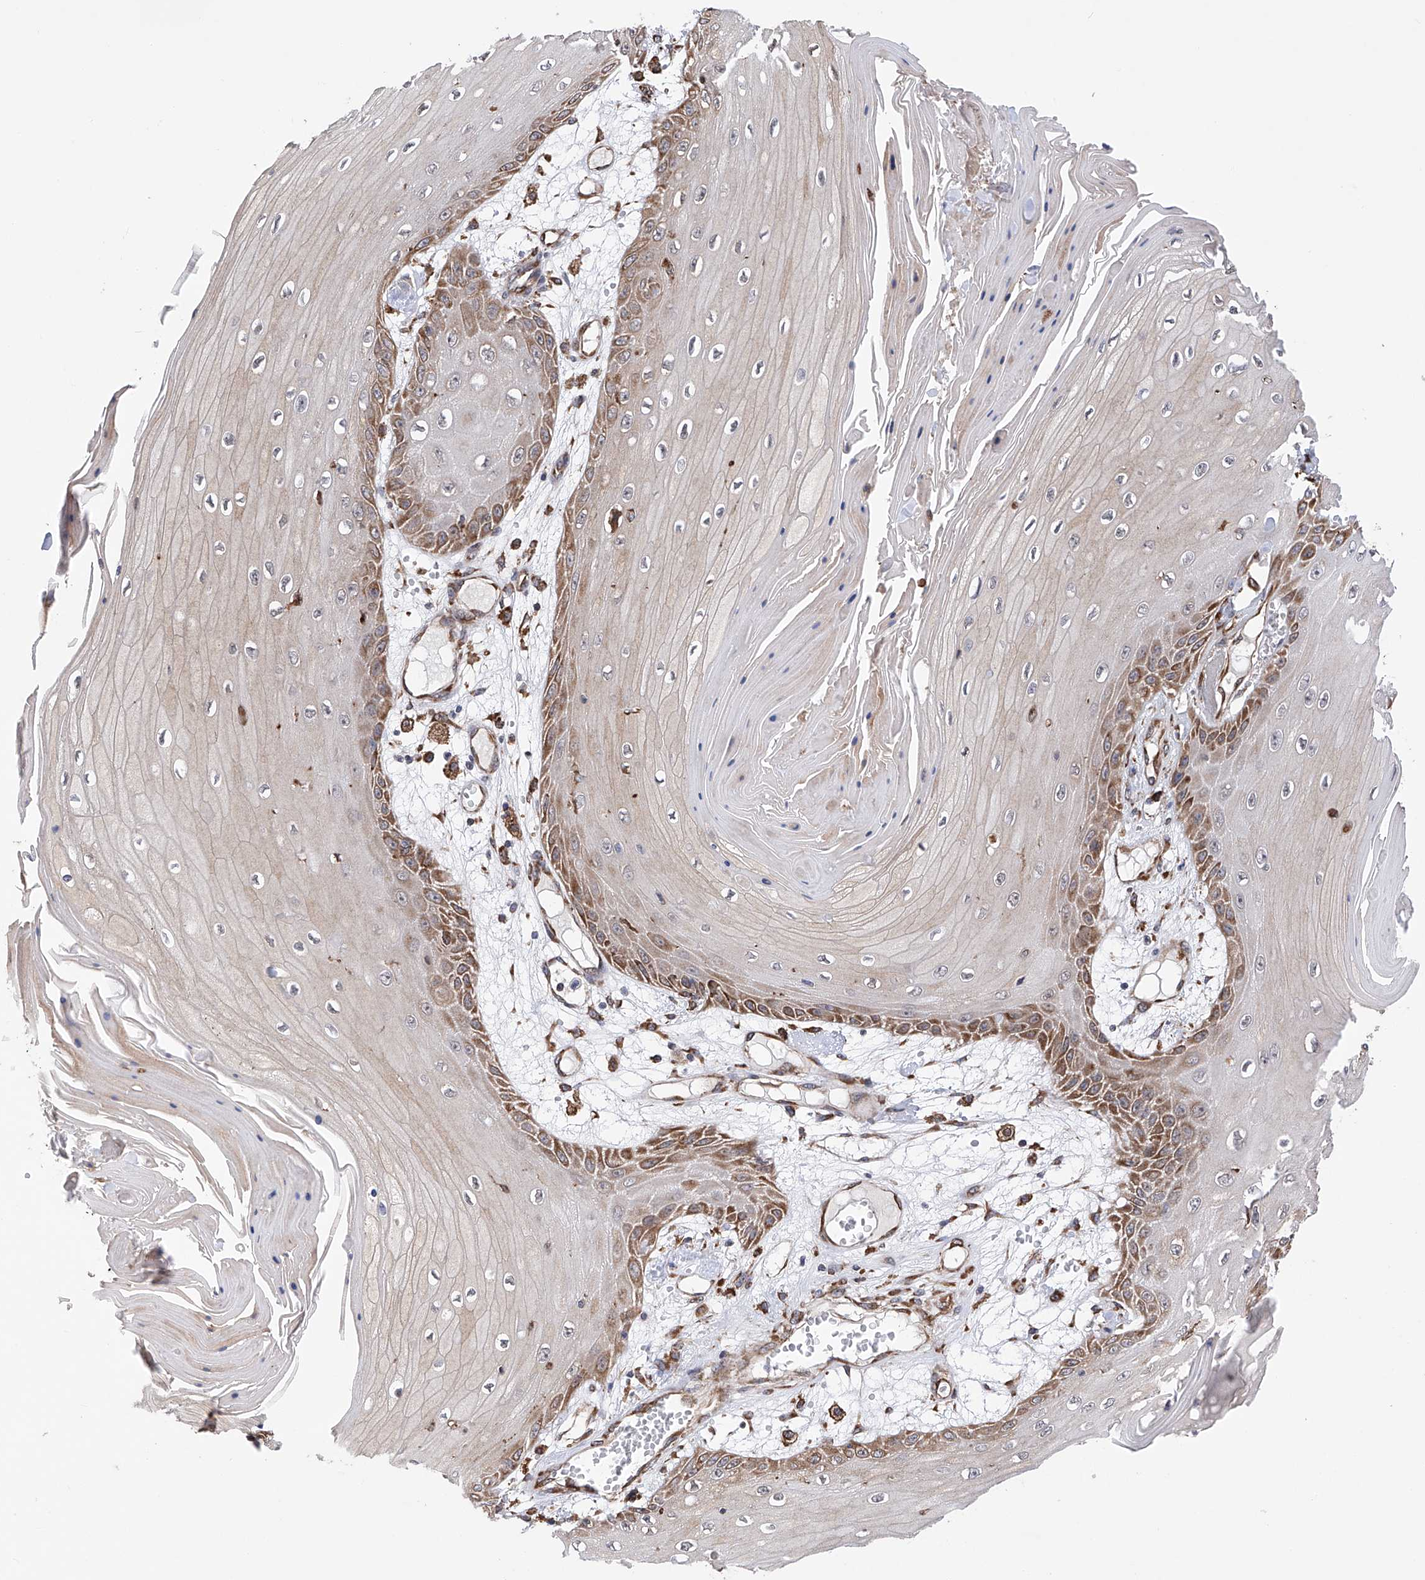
{"staining": {"intensity": "moderate", "quantity": "25%-75%", "location": "cytoplasmic/membranous"}, "tissue": "skin cancer", "cell_type": "Tumor cells", "image_type": "cancer", "snomed": [{"axis": "morphology", "description": "Squamous cell carcinoma, NOS"}, {"axis": "topography", "description": "Skin"}], "caption": "Moderate cytoplasmic/membranous staining for a protein is present in approximately 25%-75% of tumor cells of skin squamous cell carcinoma using immunohistochemistry.", "gene": "DNAH8", "patient": {"sex": "male", "age": 74}}